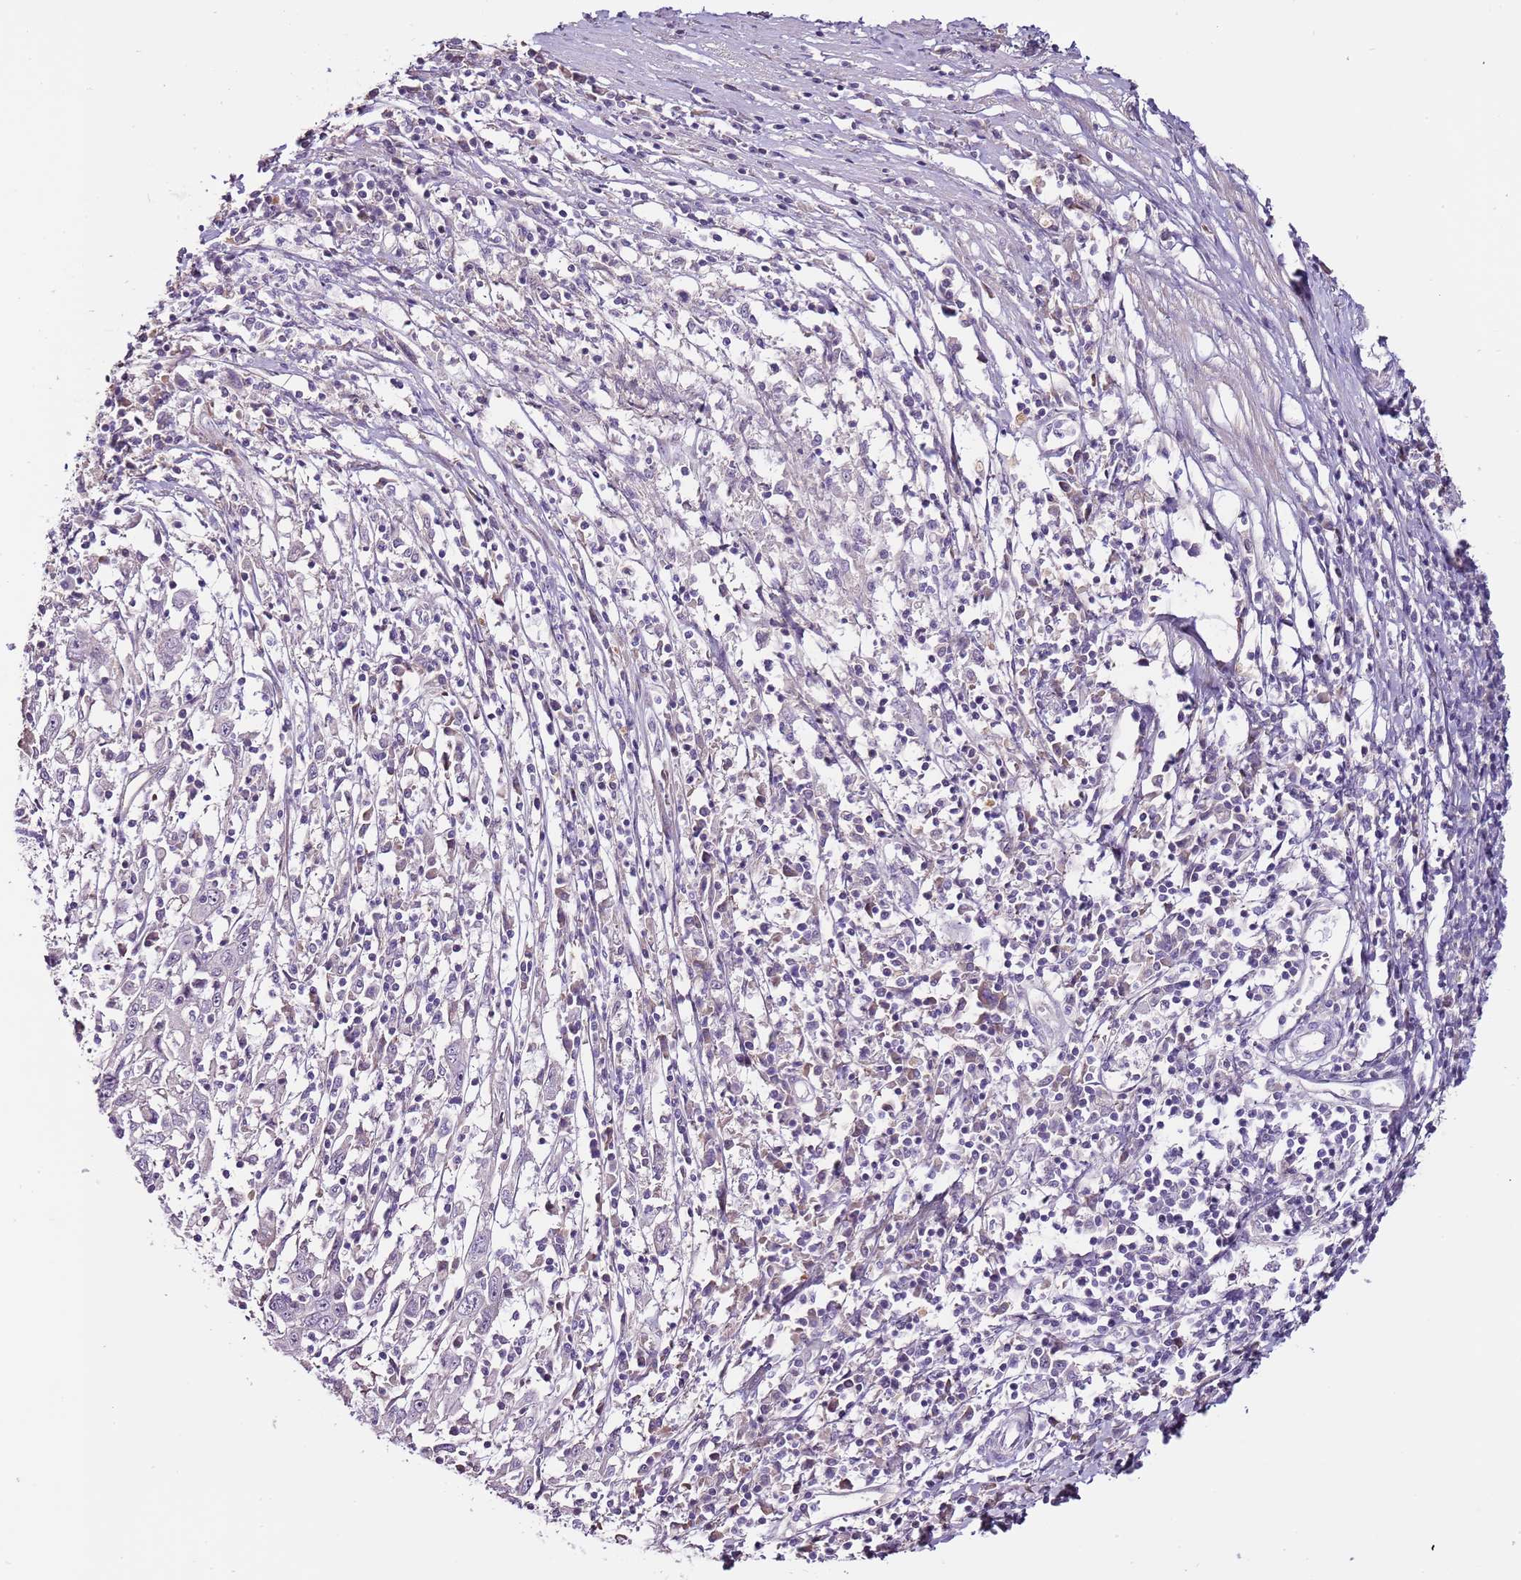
{"staining": {"intensity": "negative", "quantity": "none", "location": "none"}, "tissue": "cervical cancer", "cell_type": "Tumor cells", "image_type": "cancer", "snomed": [{"axis": "morphology", "description": "Squamous cell carcinoma, NOS"}, {"axis": "topography", "description": "Cervix"}], "caption": "The IHC photomicrograph has no significant positivity in tumor cells of cervical squamous cell carcinoma tissue. (Immunohistochemistry (ihc), brightfield microscopy, high magnification).", "gene": "NKX2-3", "patient": {"sex": "female", "age": 46}}